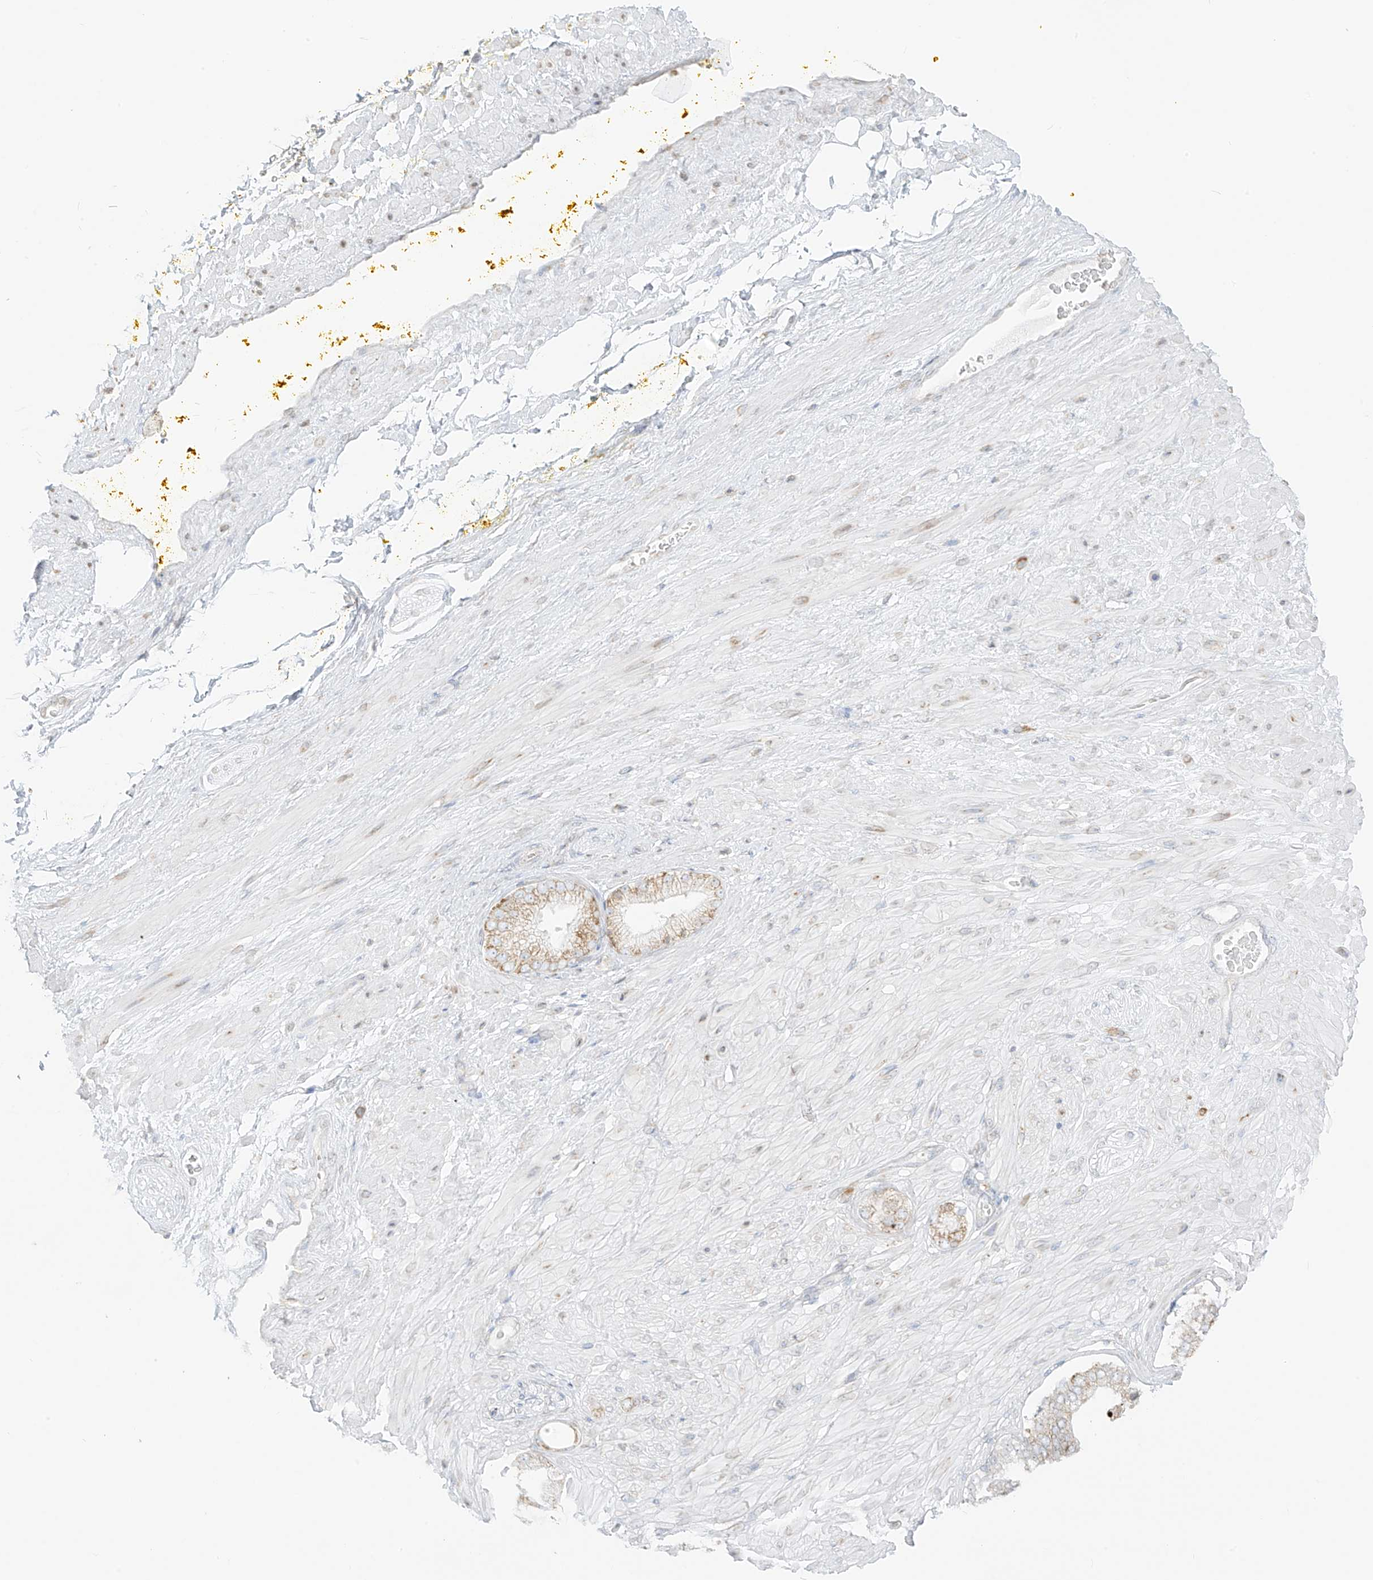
{"staining": {"intensity": "negative", "quantity": "none", "location": "none"}, "tissue": "adipose tissue", "cell_type": "Adipocytes", "image_type": "normal", "snomed": [{"axis": "morphology", "description": "Normal tissue, NOS"}, {"axis": "morphology", "description": "Adenocarcinoma, Low grade"}, {"axis": "topography", "description": "Prostate"}, {"axis": "topography", "description": "Peripheral nerve tissue"}], "caption": "A micrograph of adipose tissue stained for a protein displays no brown staining in adipocytes. The staining was performed using DAB to visualize the protein expression in brown, while the nuclei were stained in blue with hematoxylin (Magnification: 20x).", "gene": "LRRC59", "patient": {"sex": "male", "age": 63}}